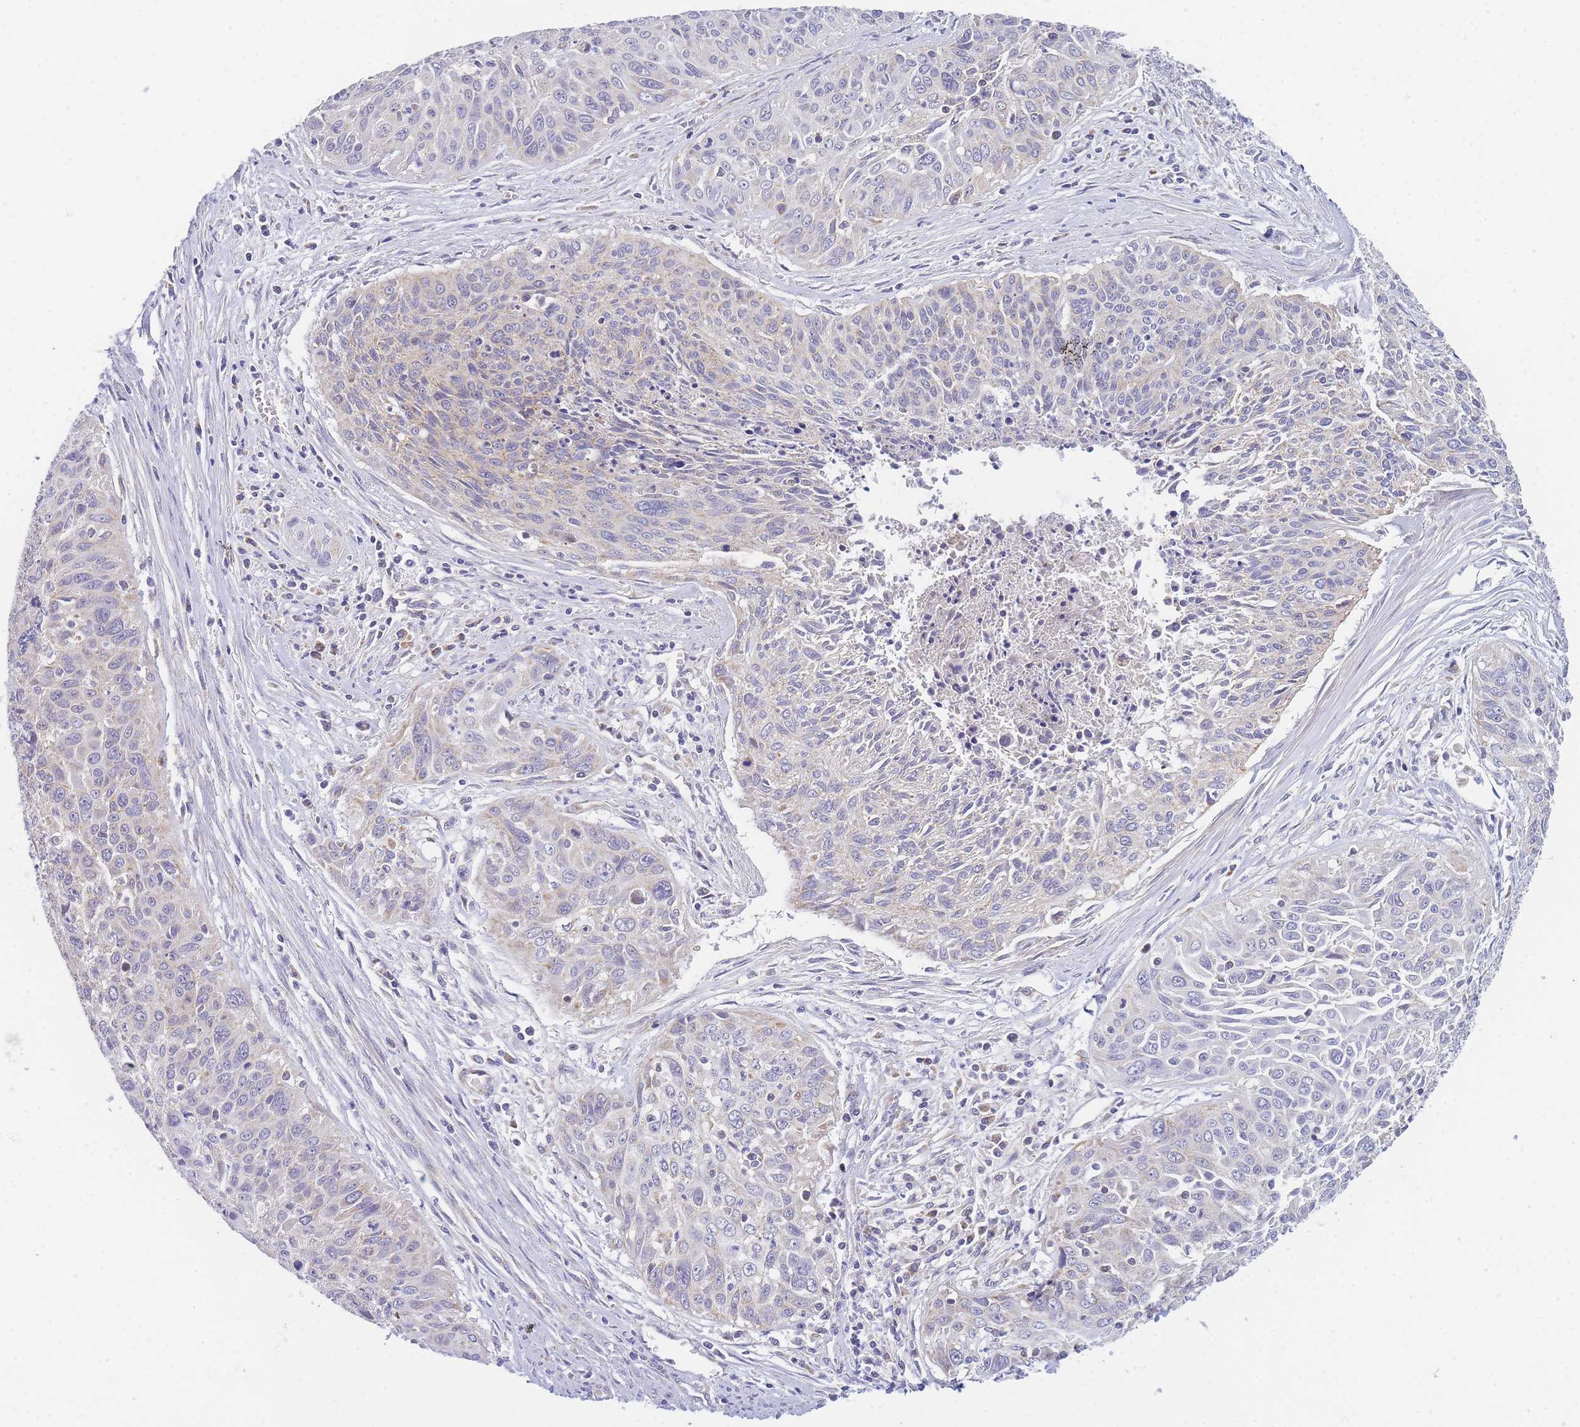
{"staining": {"intensity": "negative", "quantity": "none", "location": "none"}, "tissue": "cervical cancer", "cell_type": "Tumor cells", "image_type": "cancer", "snomed": [{"axis": "morphology", "description": "Squamous cell carcinoma, NOS"}, {"axis": "topography", "description": "Cervix"}], "caption": "Immunohistochemical staining of cervical squamous cell carcinoma shows no significant expression in tumor cells.", "gene": "MRPS11", "patient": {"sex": "female", "age": 55}}